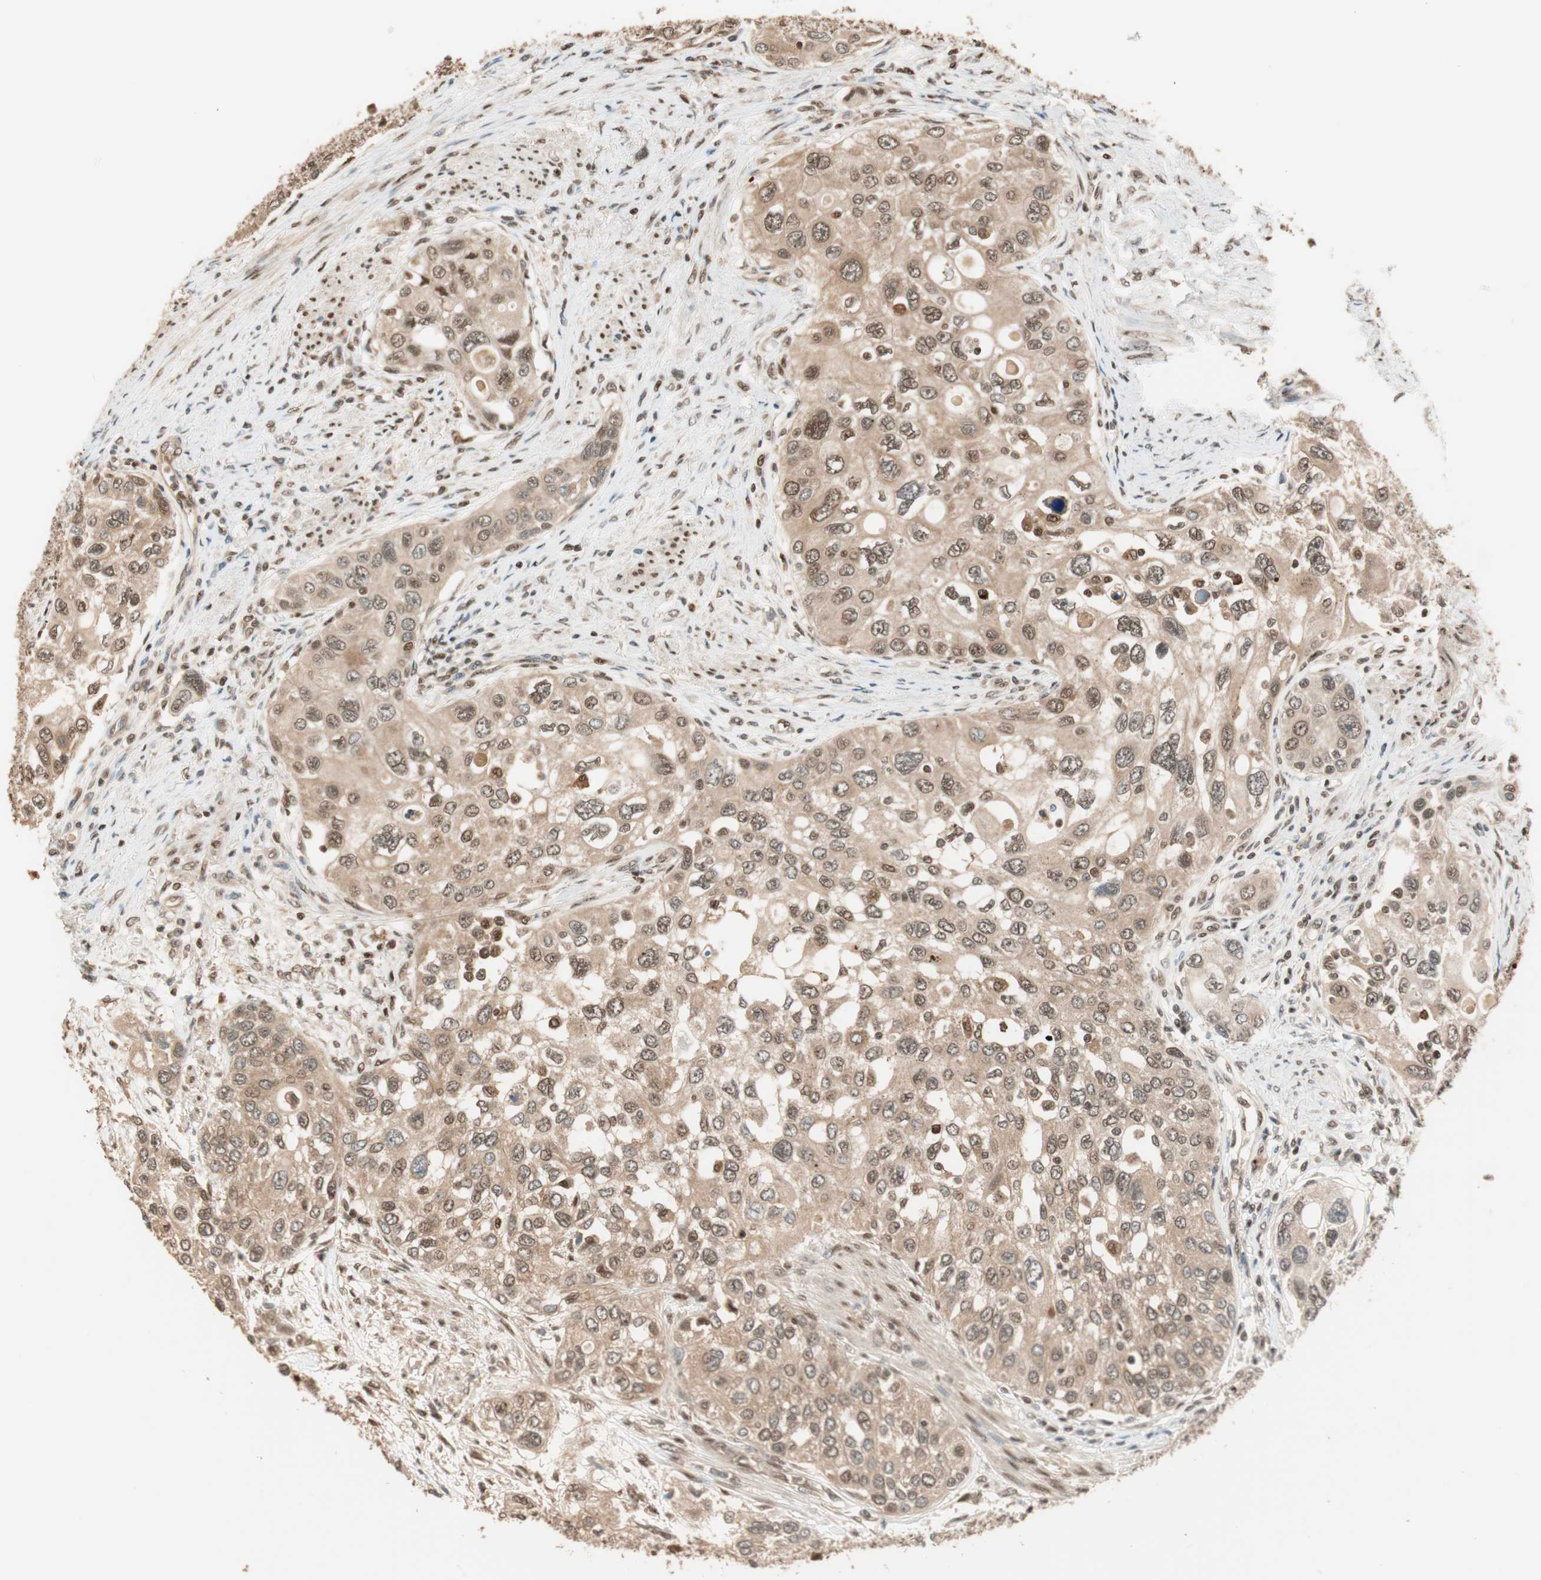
{"staining": {"intensity": "moderate", "quantity": ">75%", "location": "cytoplasmic/membranous,nuclear"}, "tissue": "urothelial cancer", "cell_type": "Tumor cells", "image_type": "cancer", "snomed": [{"axis": "morphology", "description": "Urothelial carcinoma, High grade"}, {"axis": "topography", "description": "Urinary bladder"}], "caption": "Immunohistochemistry (IHC) micrograph of high-grade urothelial carcinoma stained for a protein (brown), which demonstrates medium levels of moderate cytoplasmic/membranous and nuclear expression in approximately >75% of tumor cells.", "gene": "ZNF443", "patient": {"sex": "female", "age": 56}}